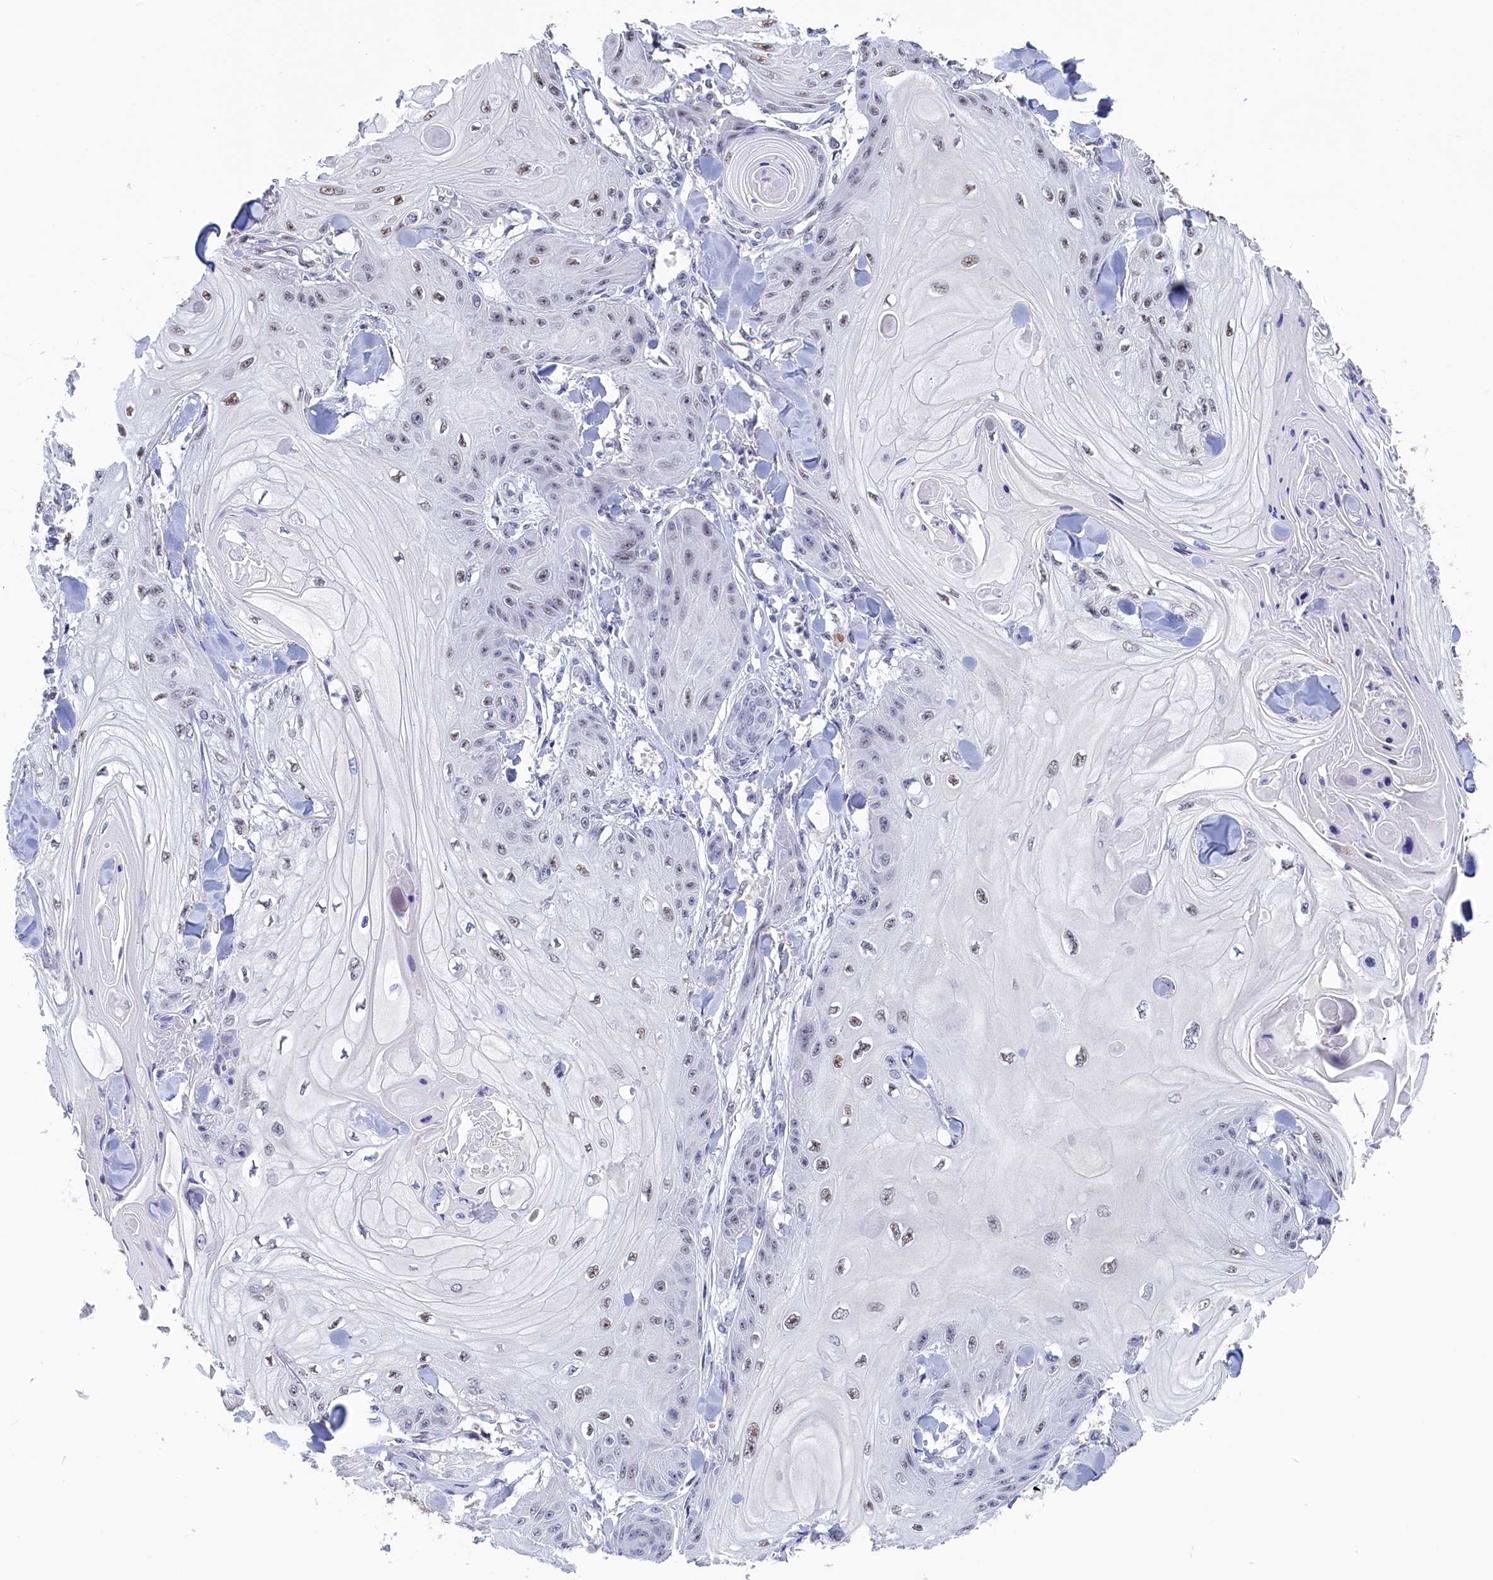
{"staining": {"intensity": "moderate", "quantity": "<25%", "location": "nuclear"}, "tissue": "skin cancer", "cell_type": "Tumor cells", "image_type": "cancer", "snomed": [{"axis": "morphology", "description": "Squamous cell carcinoma, NOS"}, {"axis": "topography", "description": "Skin"}], "caption": "Tumor cells display low levels of moderate nuclear staining in about <25% of cells in skin cancer. (brown staining indicates protein expression, while blue staining denotes nuclei).", "gene": "MOSPD3", "patient": {"sex": "male", "age": 74}}